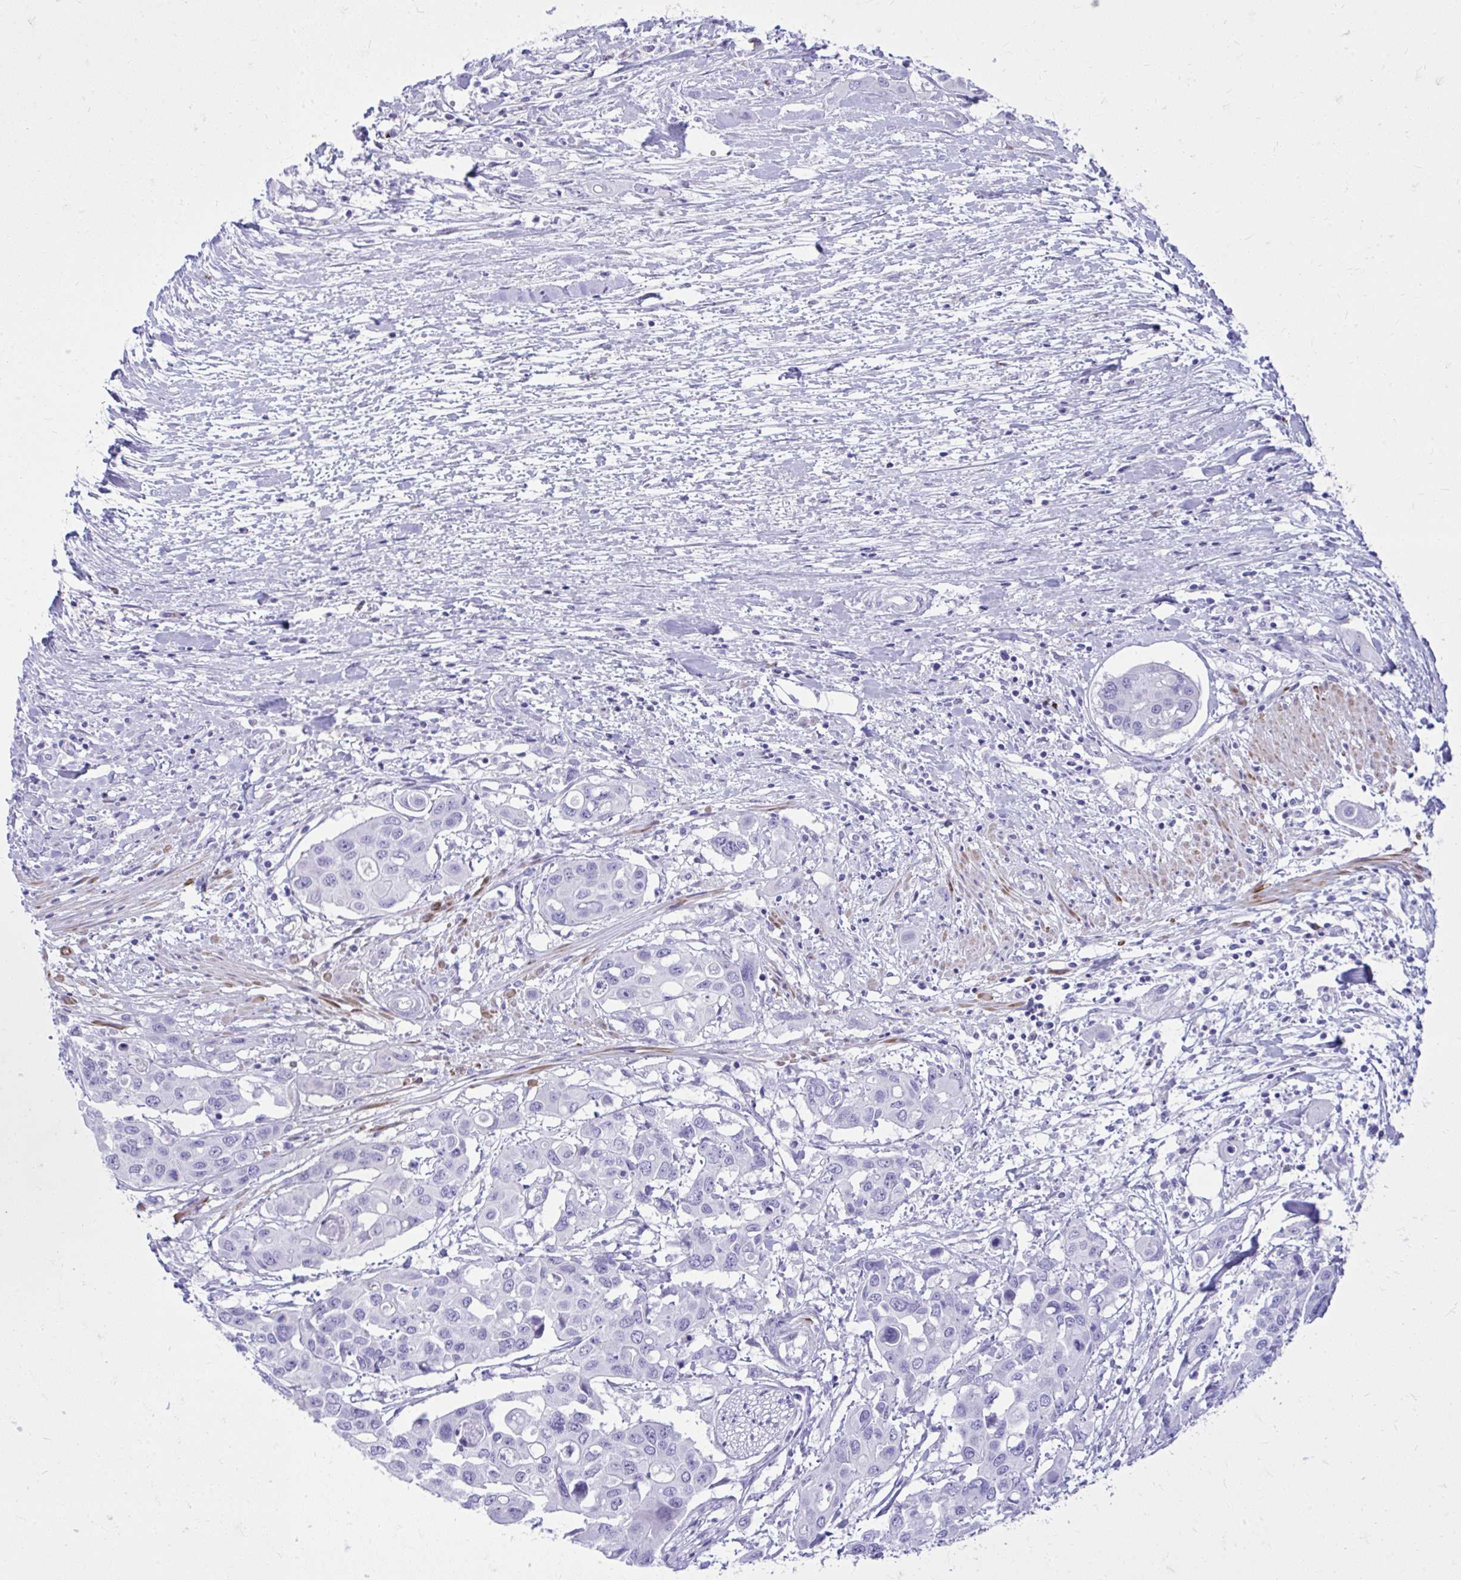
{"staining": {"intensity": "negative", "quantity": "none", "location": "none"}, "tissue": "colorectal cancer", "cell_type": "Tumor cells", "image_type": "cancer", "snomed": [{"axis": "morphology", "description": "Adenocarcinoma, NOS"}, {"axis": "topography", "description": "Colon"}], "caption": "DAB (3,3'-diaminobenzidine) immunohistochemical staining of adenocarcinoma (colorectal) reveals no significant staining in tumor cells.", "gene": "ANKDD1B", "patient": {"sex": "male", "age": 77}}